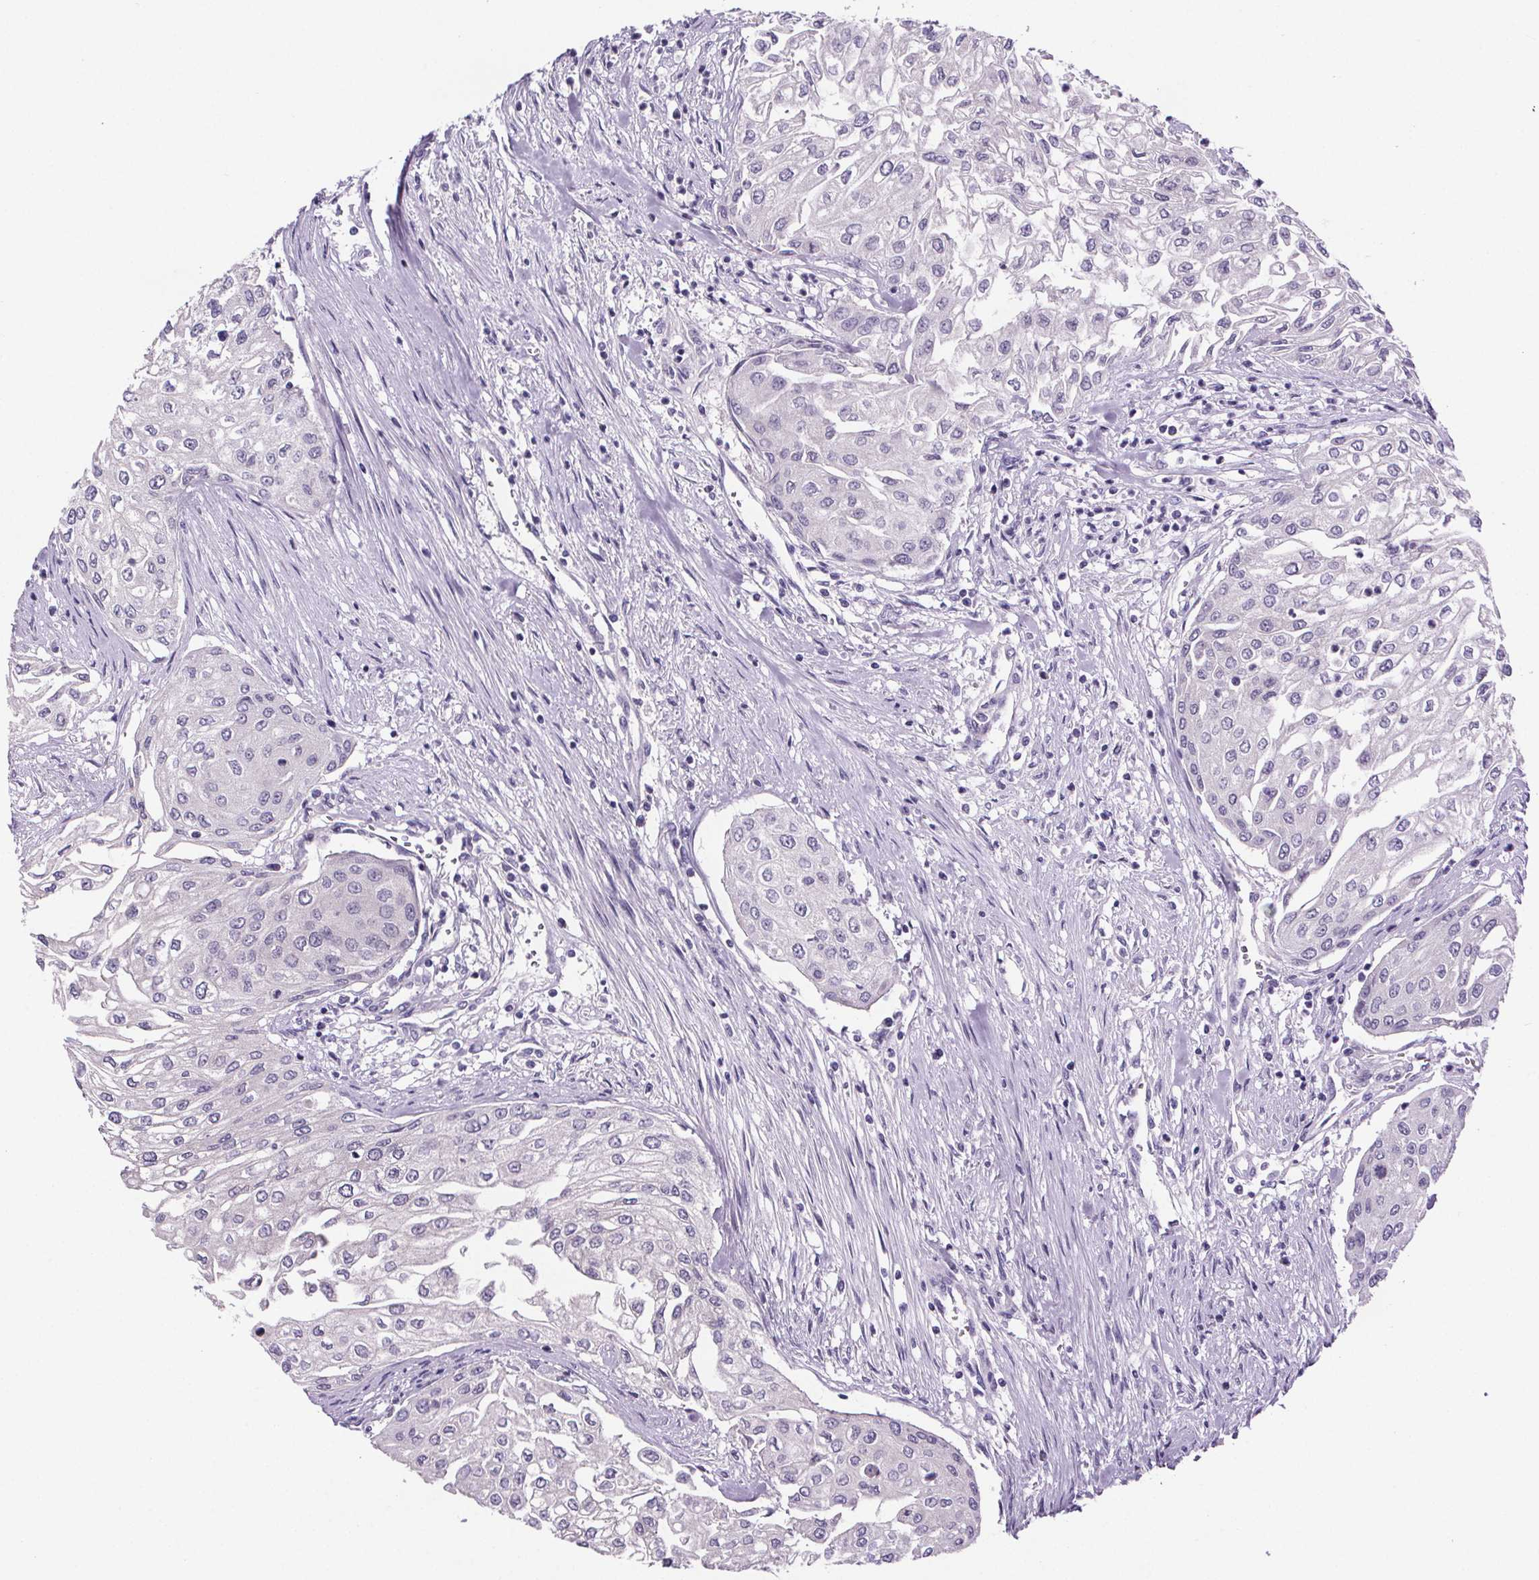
{"staining": {"intensity": "negative", "quantity": "none", "location": "none"}, "tissue": "urothelial cancer", "cell_type": "Tumor cells", "image_type": "cancer", "snomed": [{"axis": "morphology", "description": "Urothelial carcinoma, High grade"}, {"axis": "topography", "description": "Urinary bladder"}], "caption": "Immunohistochemistry (IHC) histopathology image of neoplastic tissue: urothelial carcinoma (high-grade) stained with DAB (3,3'-diaminobenzidine) displays no significant protein staining in tumor cells.", "gene": "CUBN", "patient": {"sex": "male", "age": 62}}